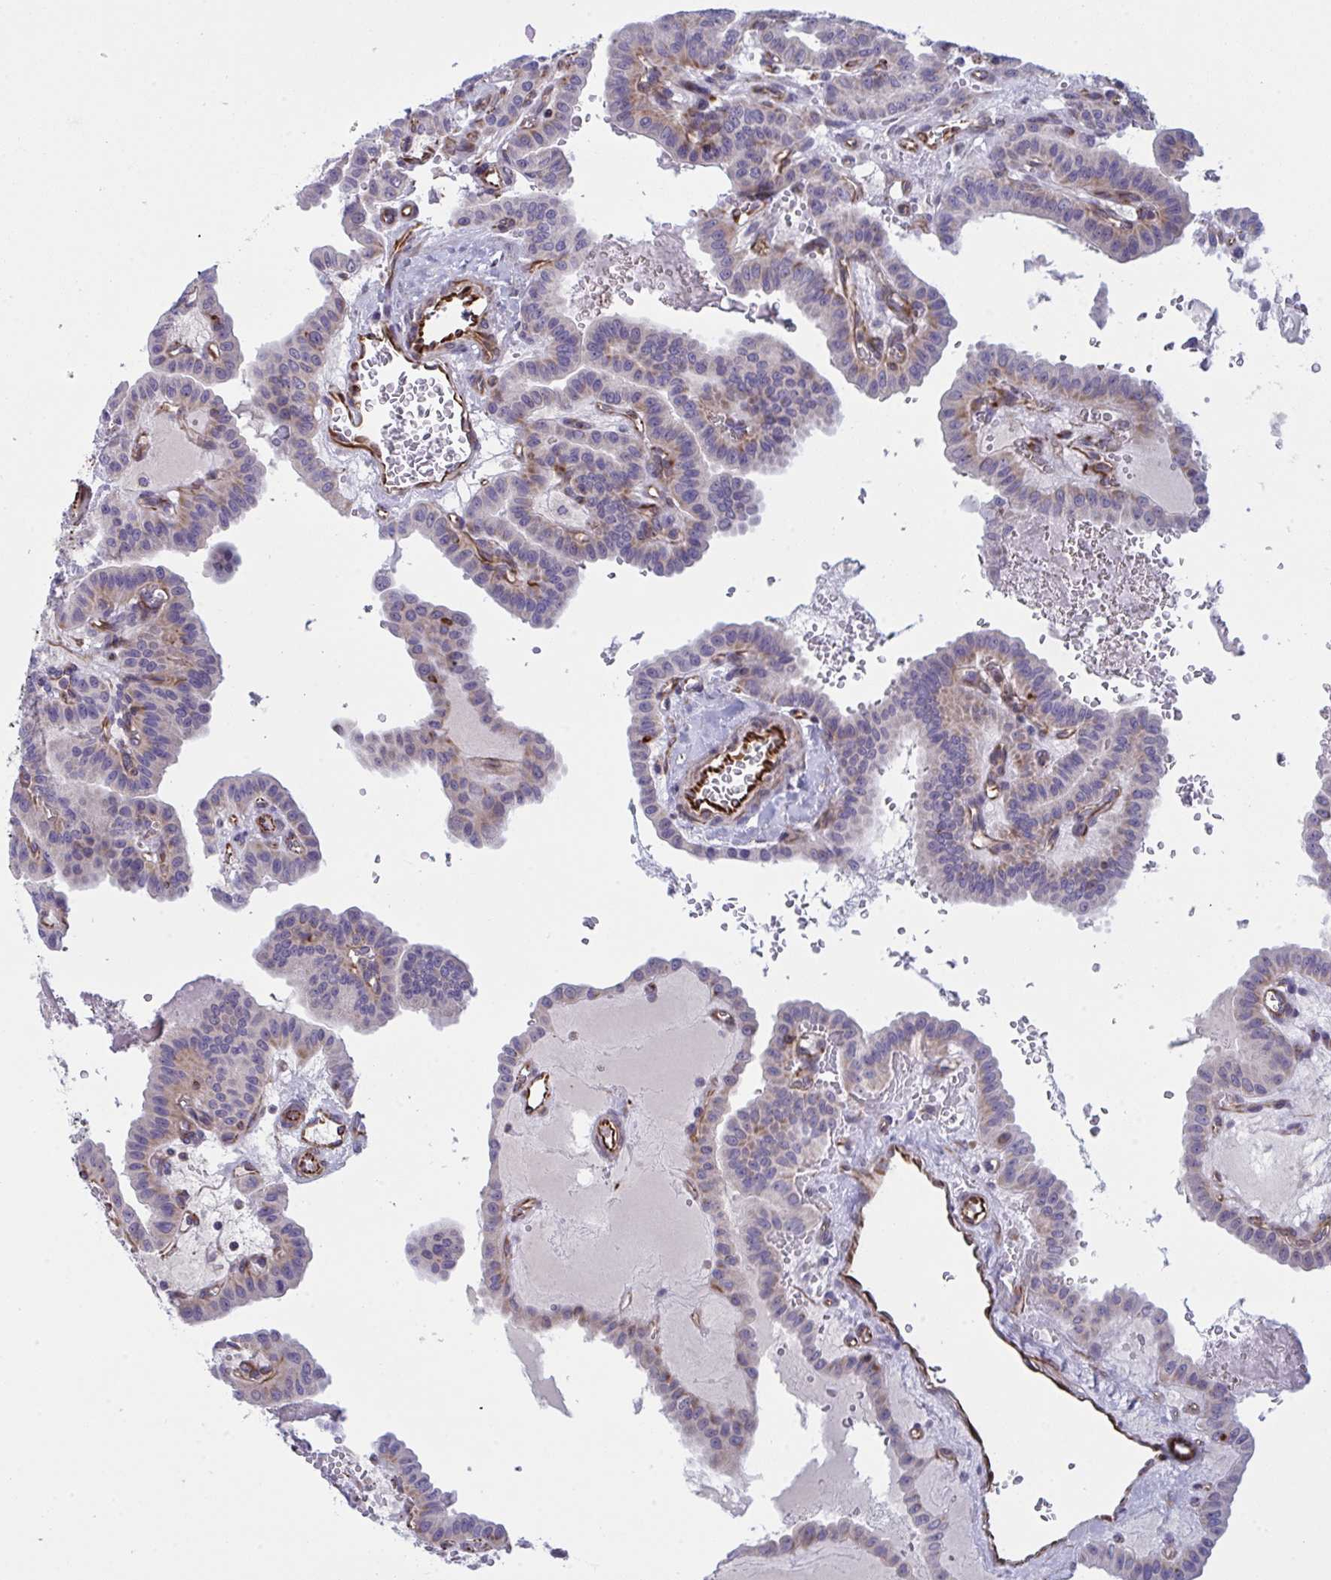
{"staining": {"intensity": "weak", "quantity": "<25%", "location": "cytoplasmic/membranous"}, "tissue": "thyroid cancer", "cell_type": "Tumor cells", "image_type": "cancer", "snomed": [{"axis": "morphology", "description": "Papillary adenocarcinoma, NOS"}, {"axis": "topography", "description": "Thyroid gland"}], "caption": "Human thyroid cancer stained for a protein using immunohistochemistry reveals no staining in tumor cells.", "gene": "DCBLD1", "patient": {"sex": "male", "age": 87}}